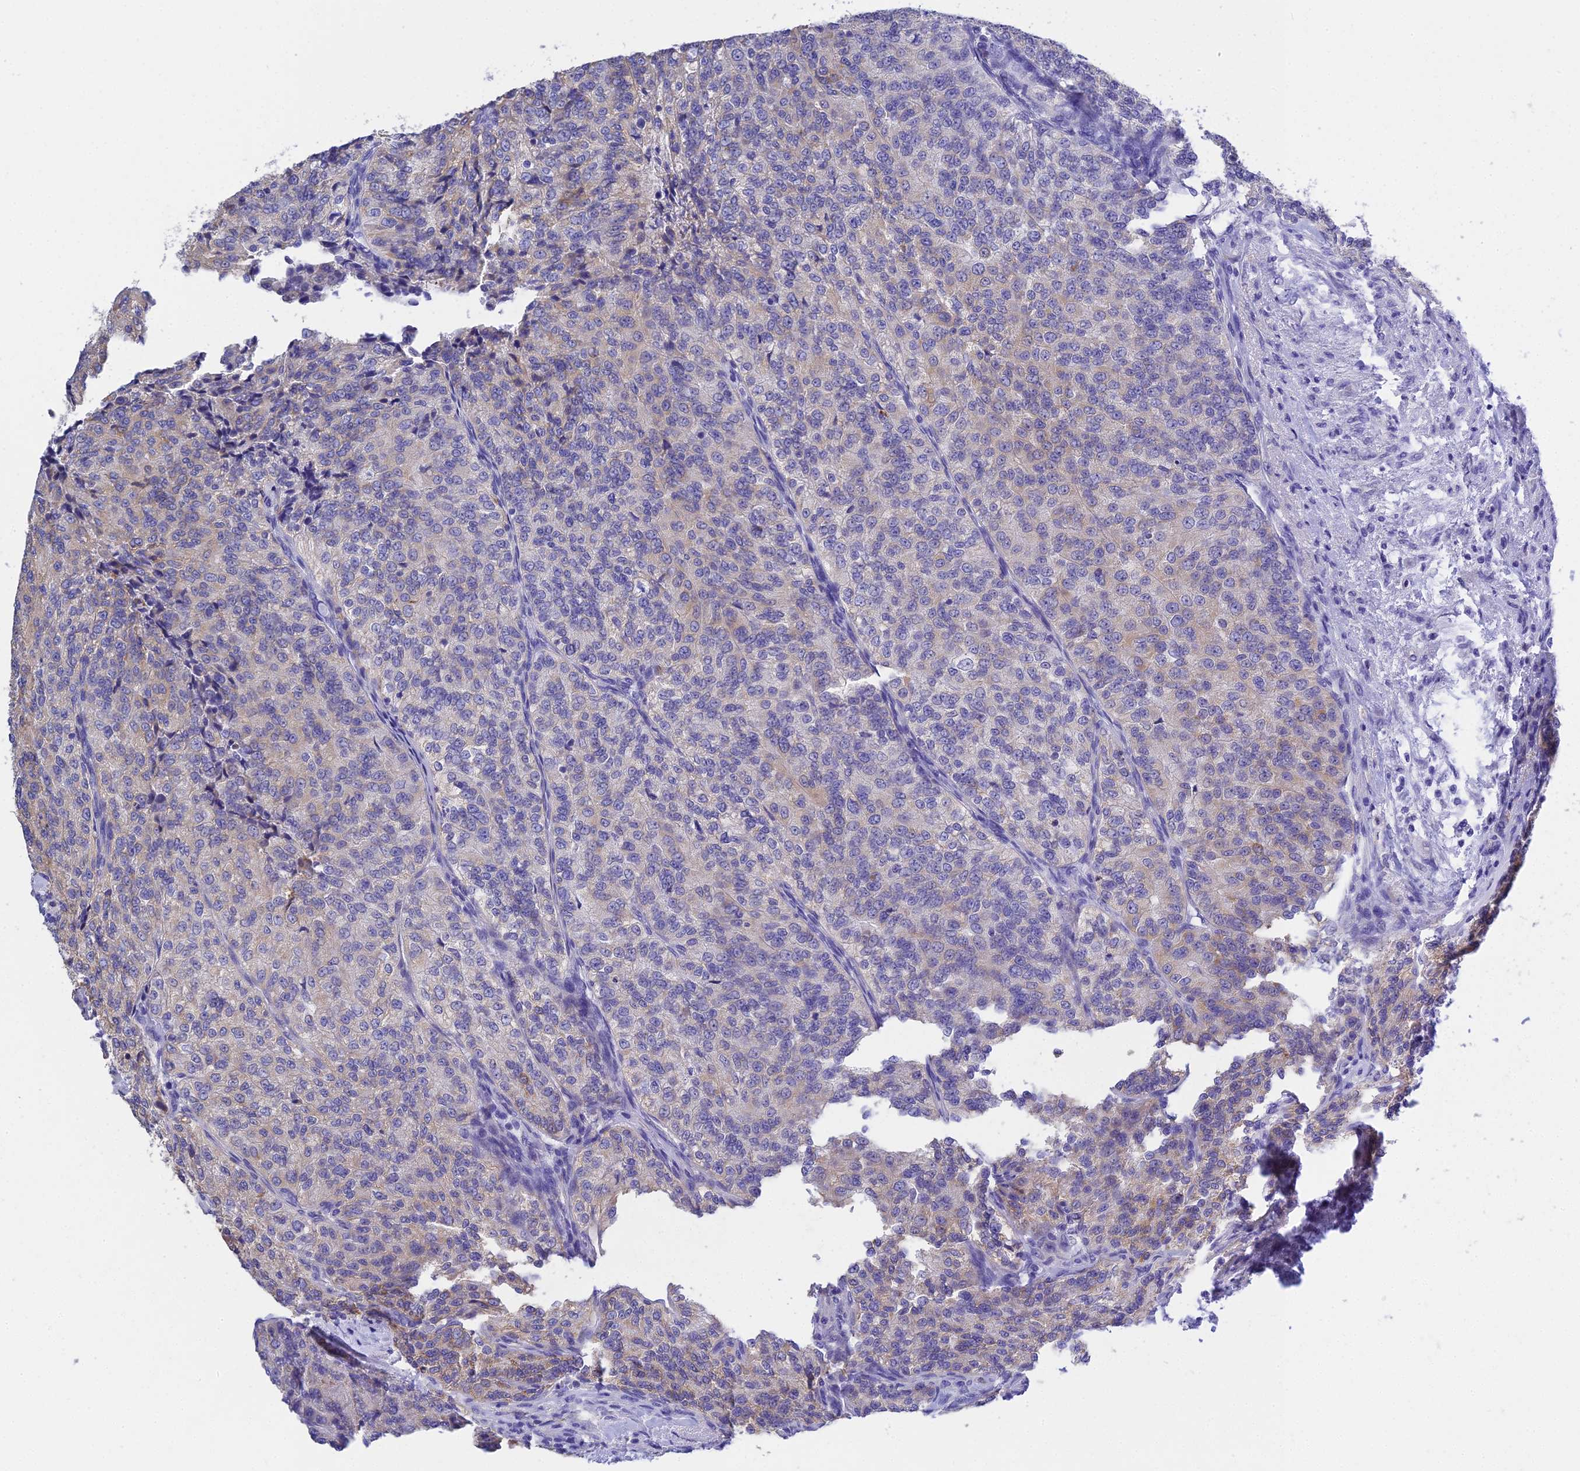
{"staining": {"intensity": "weak", "quantity": "<25%", "location": "cytoplasmic/membranous"}, "tissue": "renal cancer", "cell_type": "Tumor cells", "image_type": "cancer", "snomed": [{"axis": "morphology", "description": "Adenocarcinoma, NOS"}, {"axis": "topography", "description": "Kidney"}], "caption": "IHC histopathology image of neoplastic tissue: human renal cancer (adenocarcinoma) stained with DAB (3,3'-diaminobenzidine) displays no significant protein positivity in tumor cells.", "gene": "MS4A5", "patient": {"sex": "female", "age": 63}}